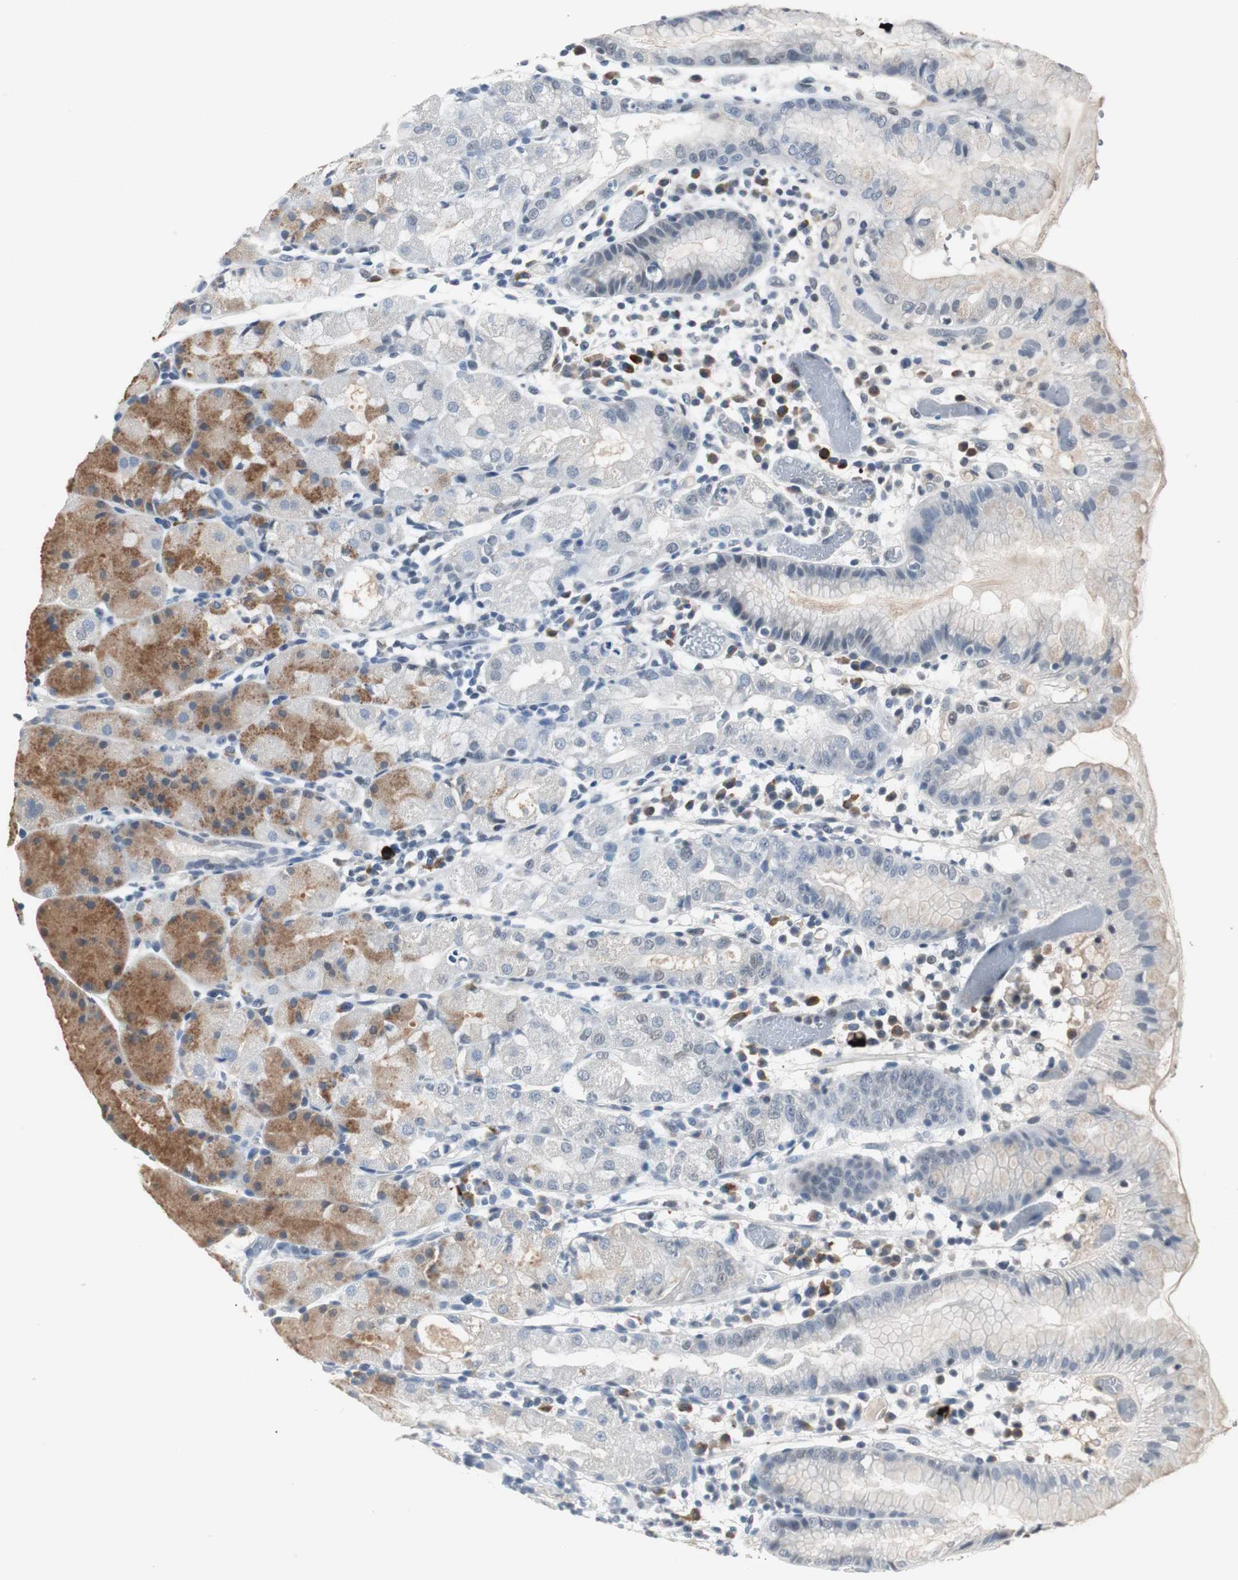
{"staining": {"intensity": "moderate", "quantity": "<25%", "location": "cytoplasmic/membranous"}, "tissue": "stomach", "cell_type": "Glandular cells", "image_type": "normal", "snomed": [{"axis": "morphology", "description": "Normal tissue, NOS"}, {"axis": "topography", "description": "Stomach"}, {"axis": "topography", "description": "Stomach, lower"}], "caption": "A high-resolution image shows IHC staining of benign stomach, which shows moderate cytoplasmic/membranous positivity in about <25% of glandular cells.", "gene": "ELK1", "patient": {"sex": "female", "age": 75}}